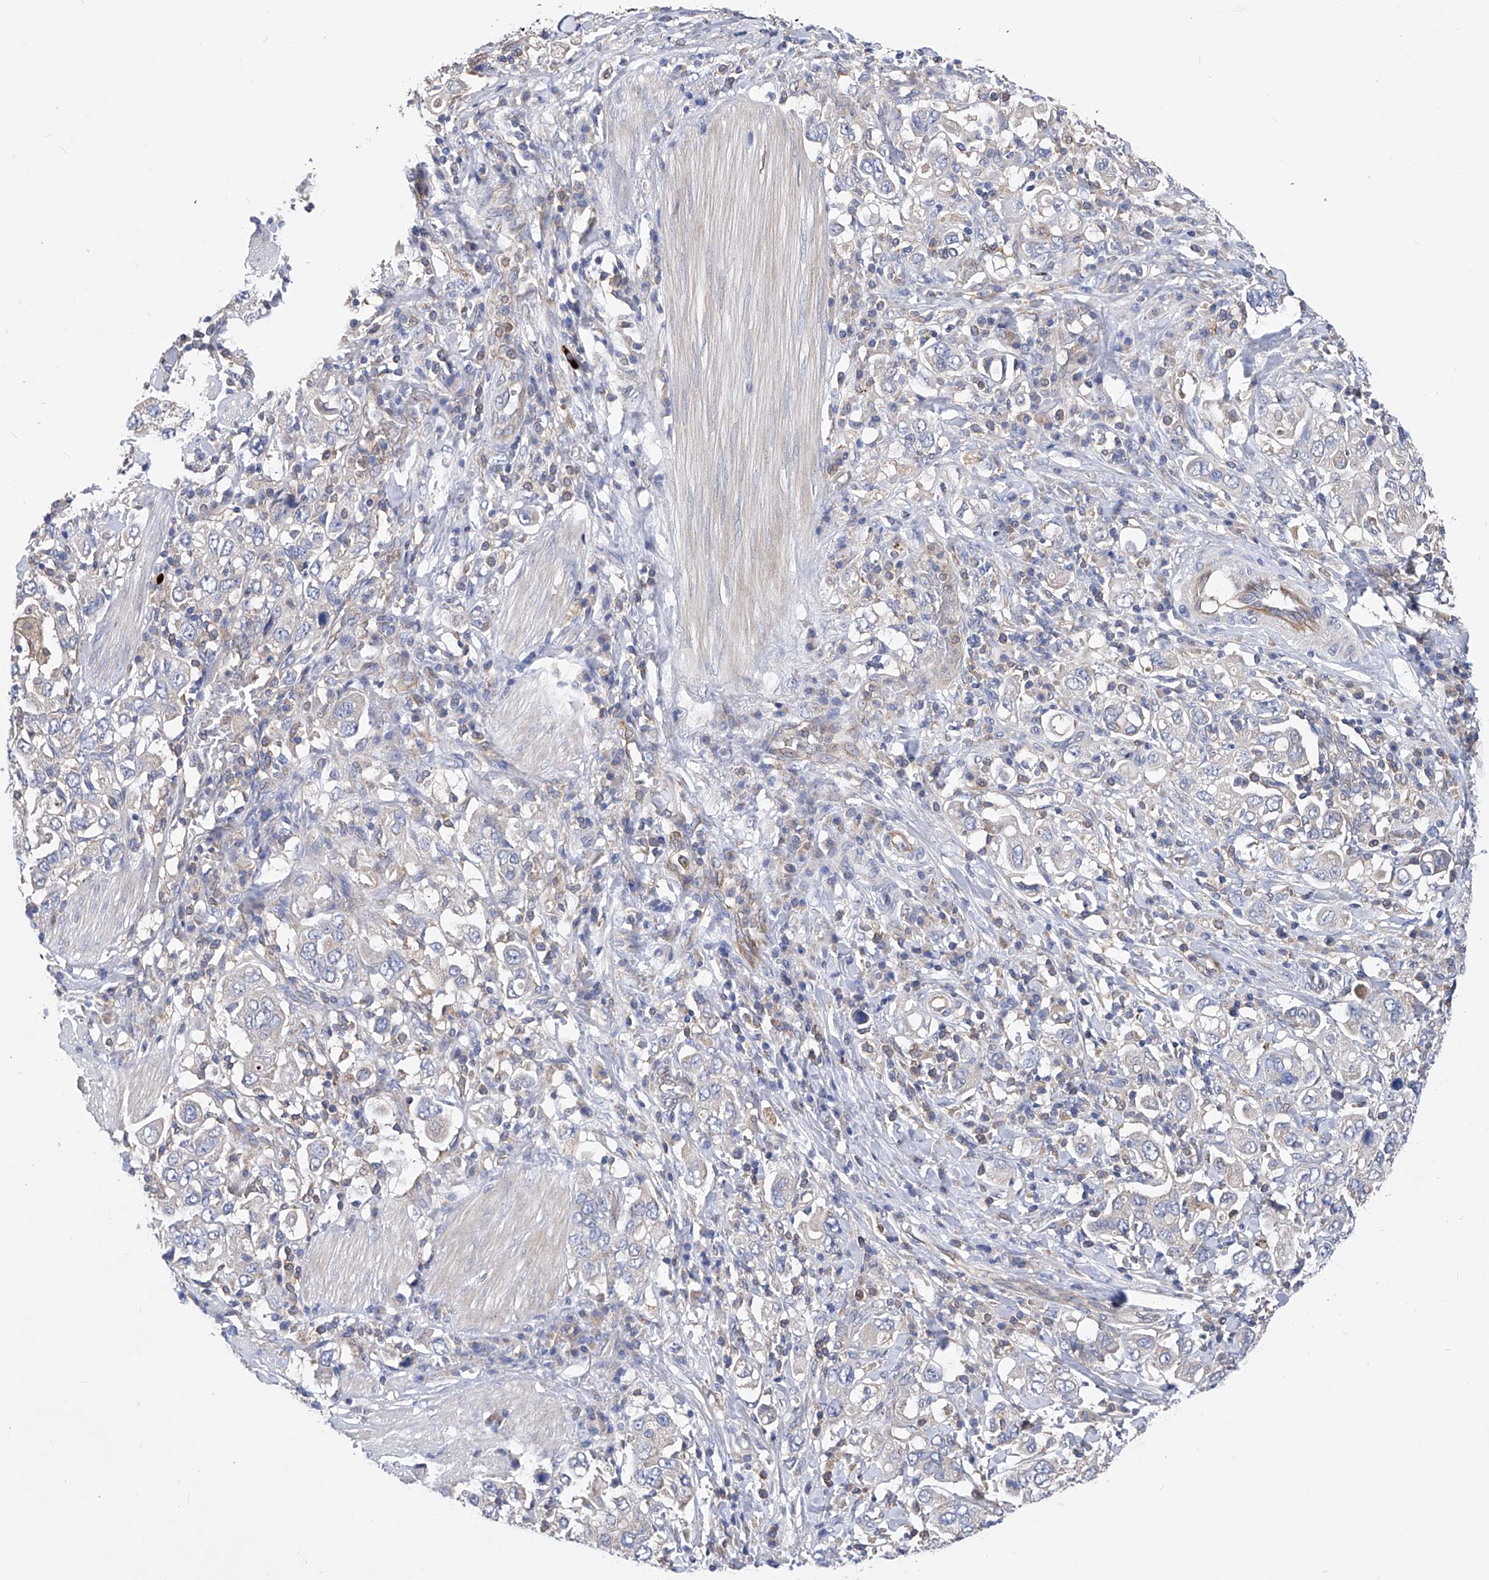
{"staining": {"intensity": "weak", "quantity": "<25%", "location": "cytoplasmic/membranous"}, "tissue": "stomach cancer", "cell_type": "Tumor cells", "image_type": "cancer", "snomed": [{"axis": "morphology", "description": "Adenocarcinoma, NOS"}, {"axis": "topography", "description": "Stomach, upper"}], "caption": "Stomach cancer was stained to show a protein in brown. There is no significant expression in tumor cells.", "gene": "SPATA20", "patient": {"sex": "male", "age": 62}}